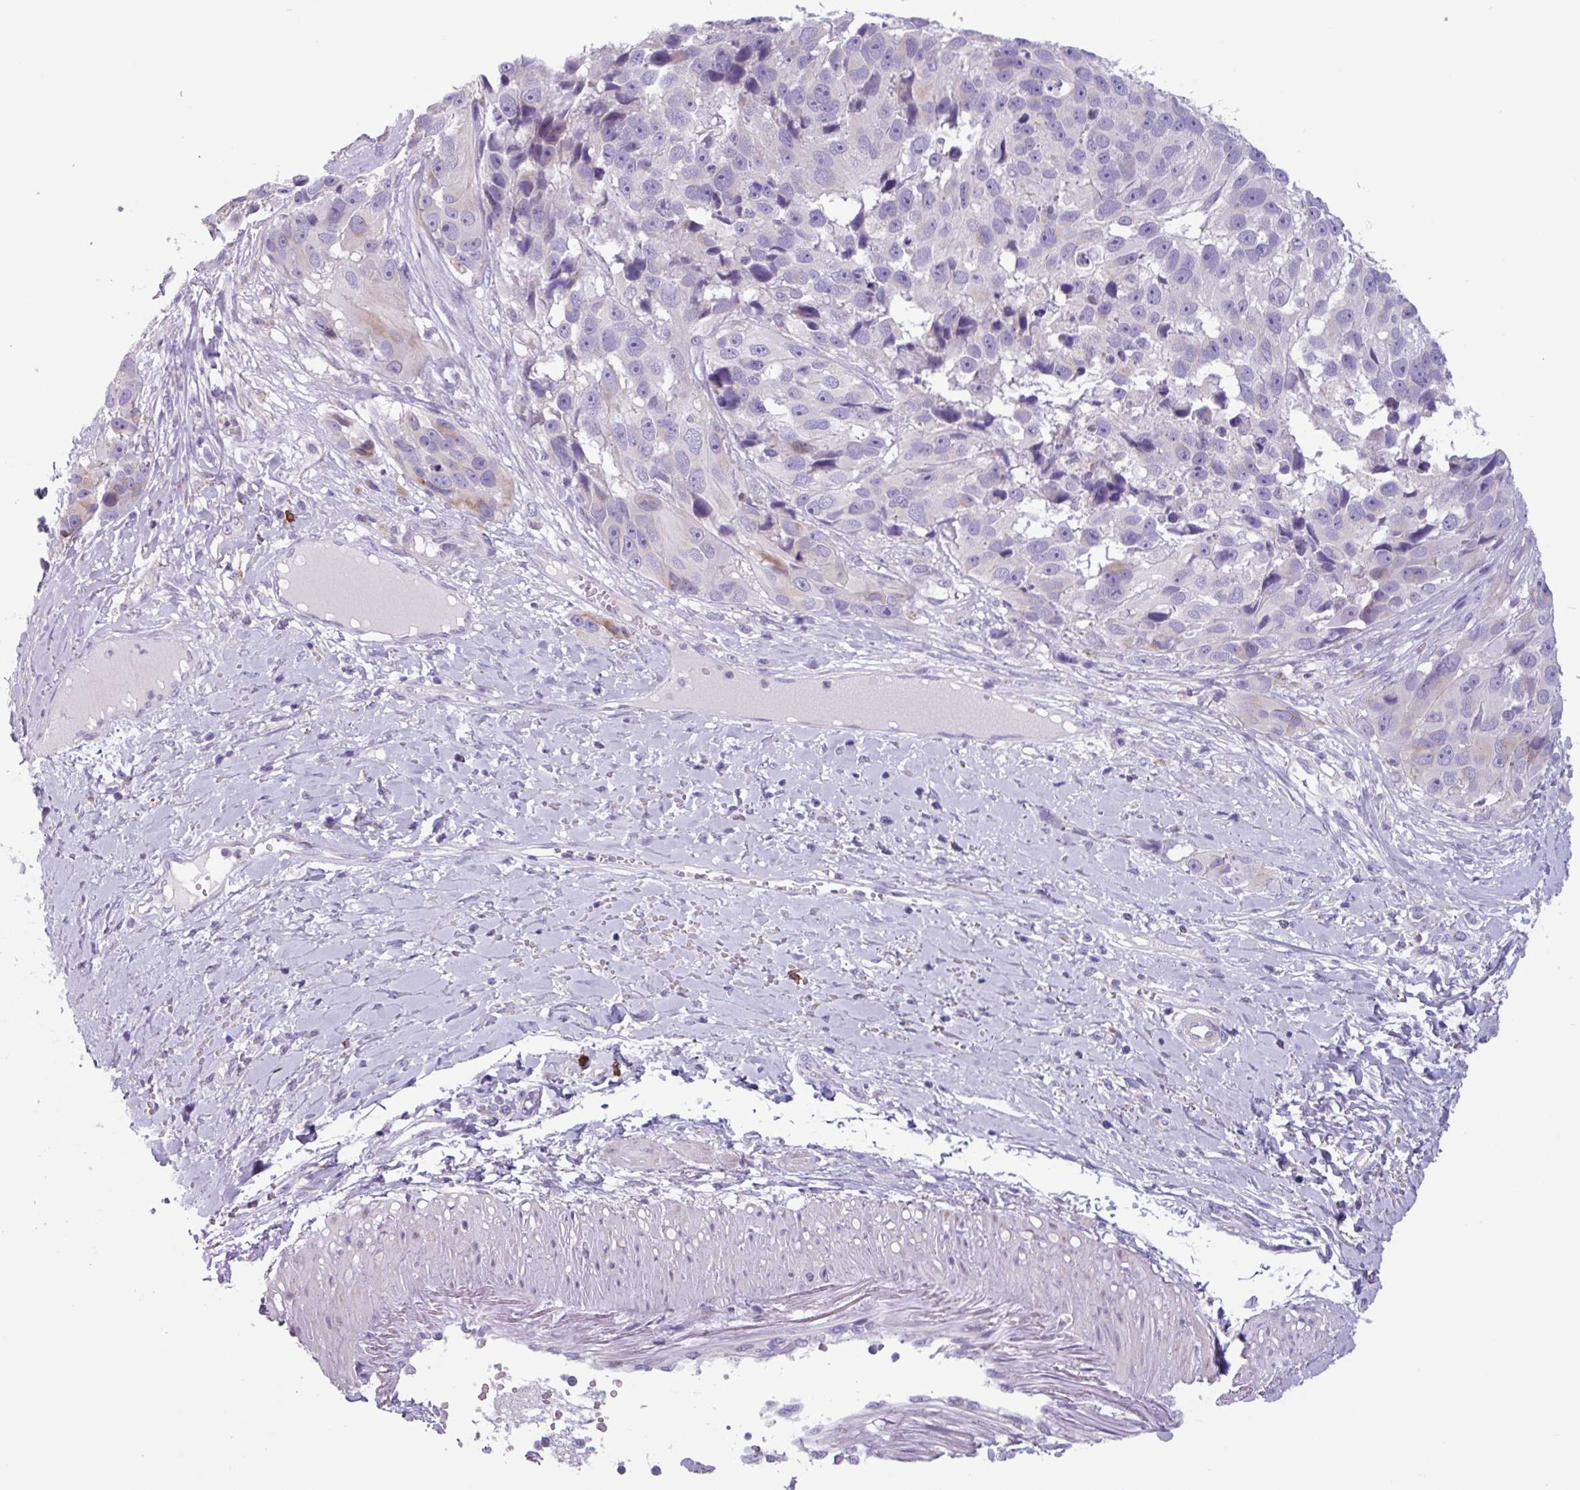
{"staining": {"intensity": "weak", "quantity": "<25%", "location": "cytoplasmic/membranous"}, "tissue": "melanoma", "cell_type": "Tumor cells", "image_type": "cancer", "snomed": [{"axis": "morphology", "description": "Malignant melanoma, NOS"}, {"axis": "topography", "description": "Skin"}], "caption": "The histopathology image exhibits no staining of tumor cells in malignant melanoma. (DAB (3,3'-diaminobenzidine) IHC with hematoxylin counter stain).", "gene": "ADGRE1", "patient": {"sex": "male", "age": 84}}